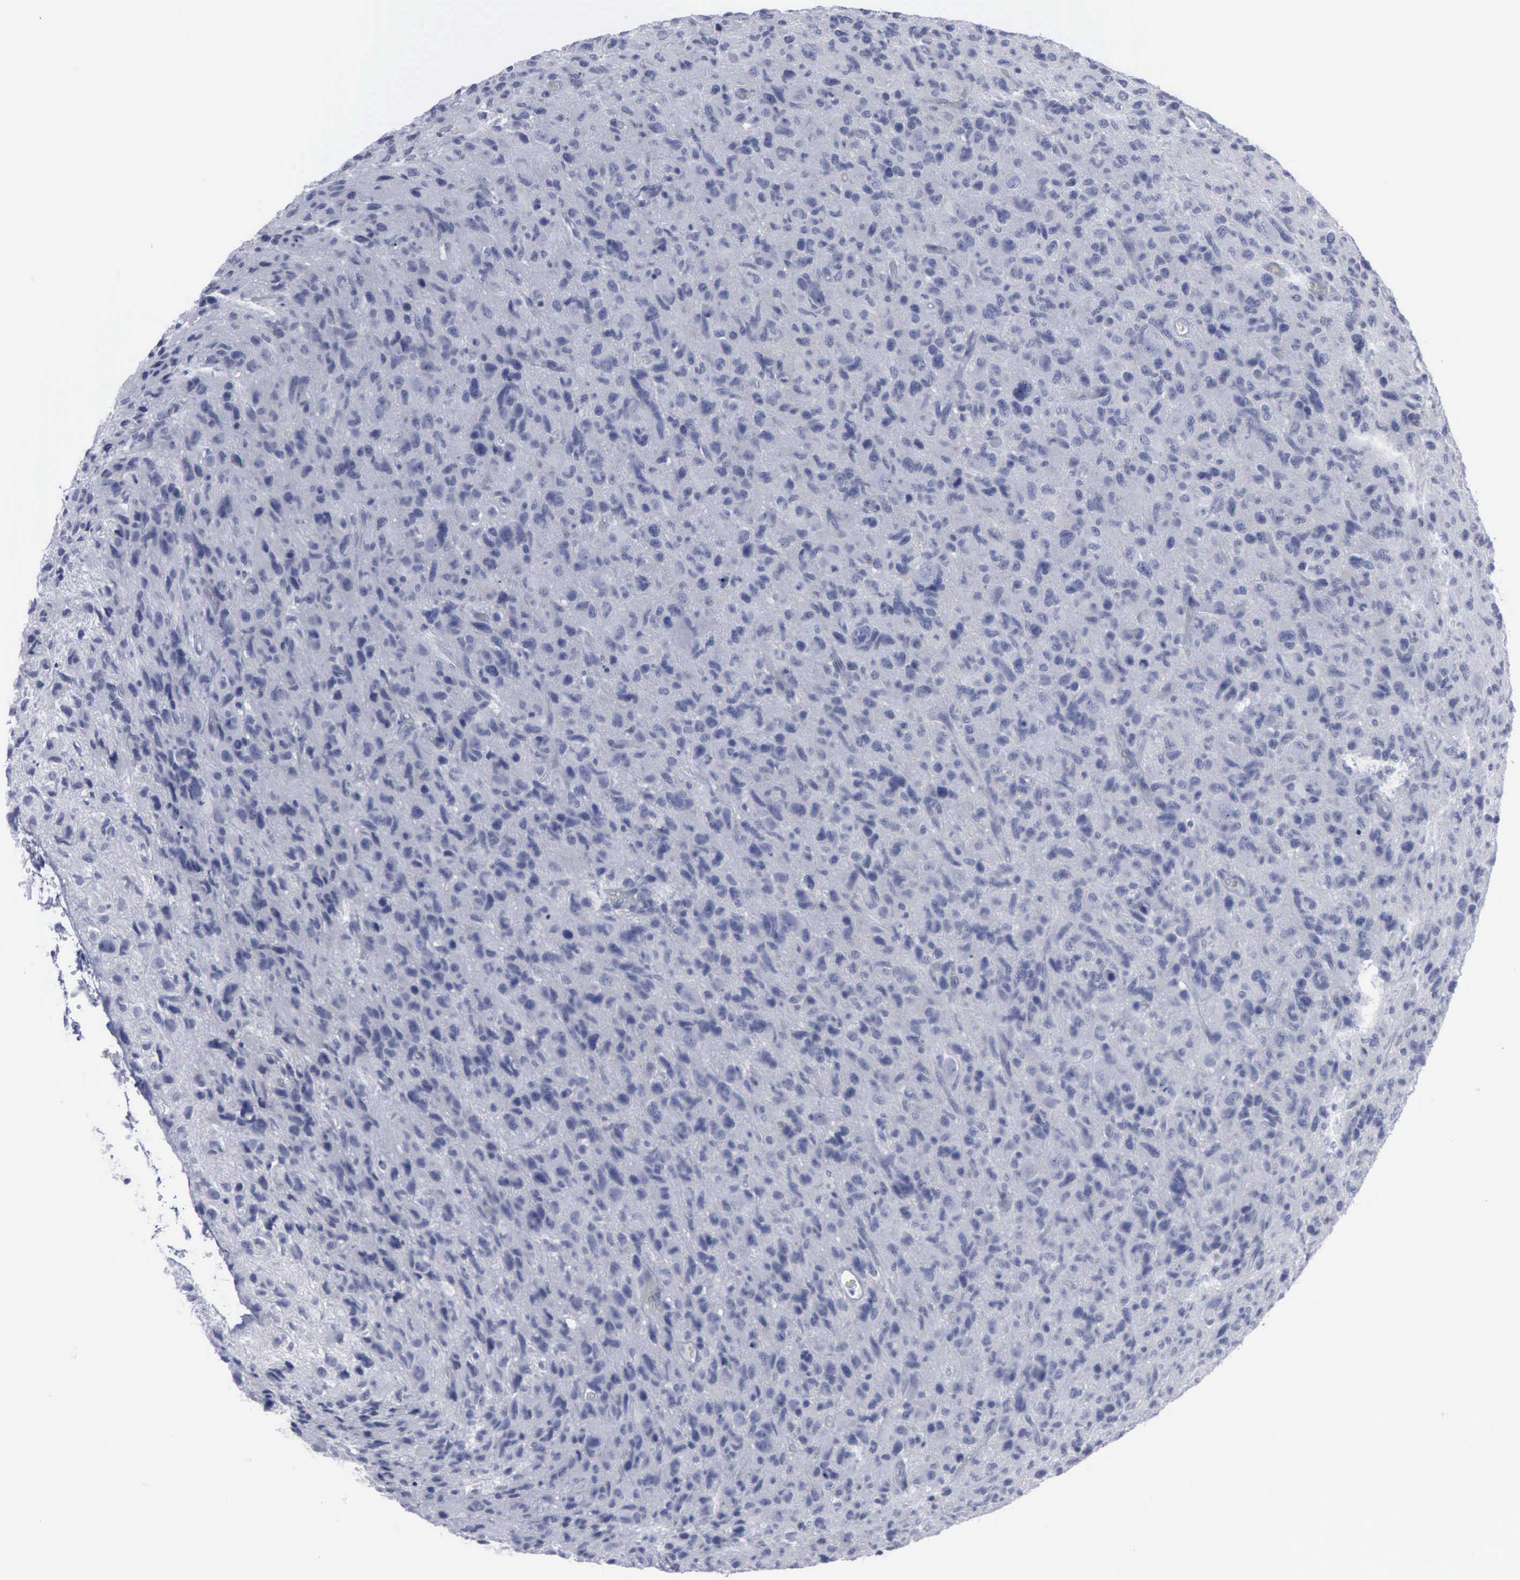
{"staining": {"intensity": "negative", "quantity": "none", "location": "none"}, "tissue": "glioma", "cell_type": "Tumor cells", "image_type": "cancer", "snomed": [{"axis": "morphology", "description": "Glioma, malignant, High grade"}, {"axis": "topography", "description": "Brain"}], "caption": "An immunohistochemistry histopathology image of glioma is shown. There is no staining in tumor cells of glioma. (Immunohistochemistry (ihc), brightfield microscopy, high magnification).", "gene": "VCAM1", "patient": {"sex": "female", "age": 60}}